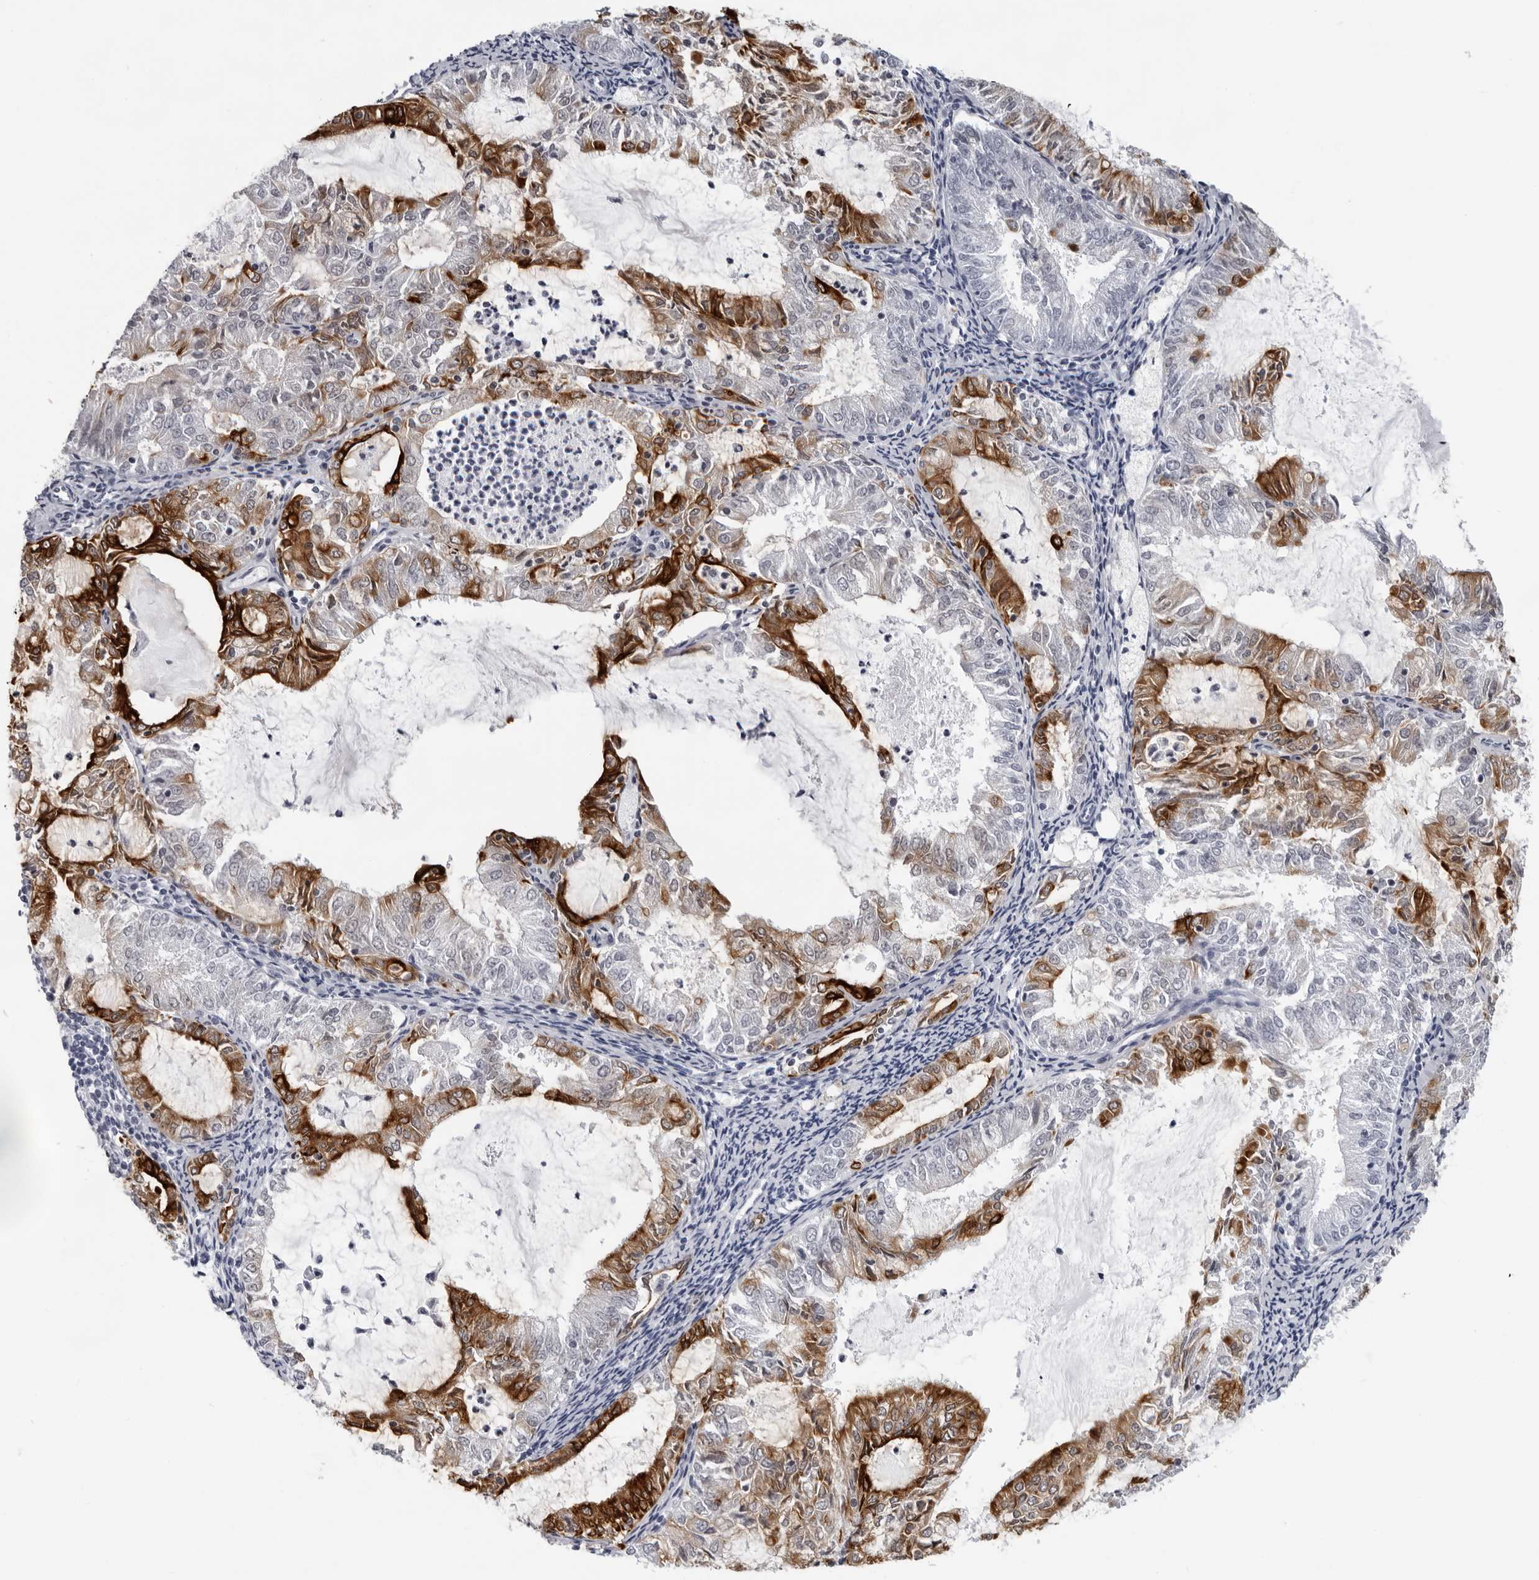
{"staining": {"intensity": "strong", "quantity": "25%-75%", "location": "cytoplasmic/membranous"}, "tissue": "endometrial cancer", "cell_type": "Tumor cells", "image_type": "cancer", "snomed": [{"axis": "morphology", "description": "Adenocarcinoma, NOS"}, {"axis": "topography", "description": "Endometrium"}], "caption": "Tumor cells display strong cytoplasmic/membranous positivity in about 25%-75% of cells in endometrial adenocarcinoma.", "gene": "CCDC28B", "patient": {"sex": "female", "age": 57}}